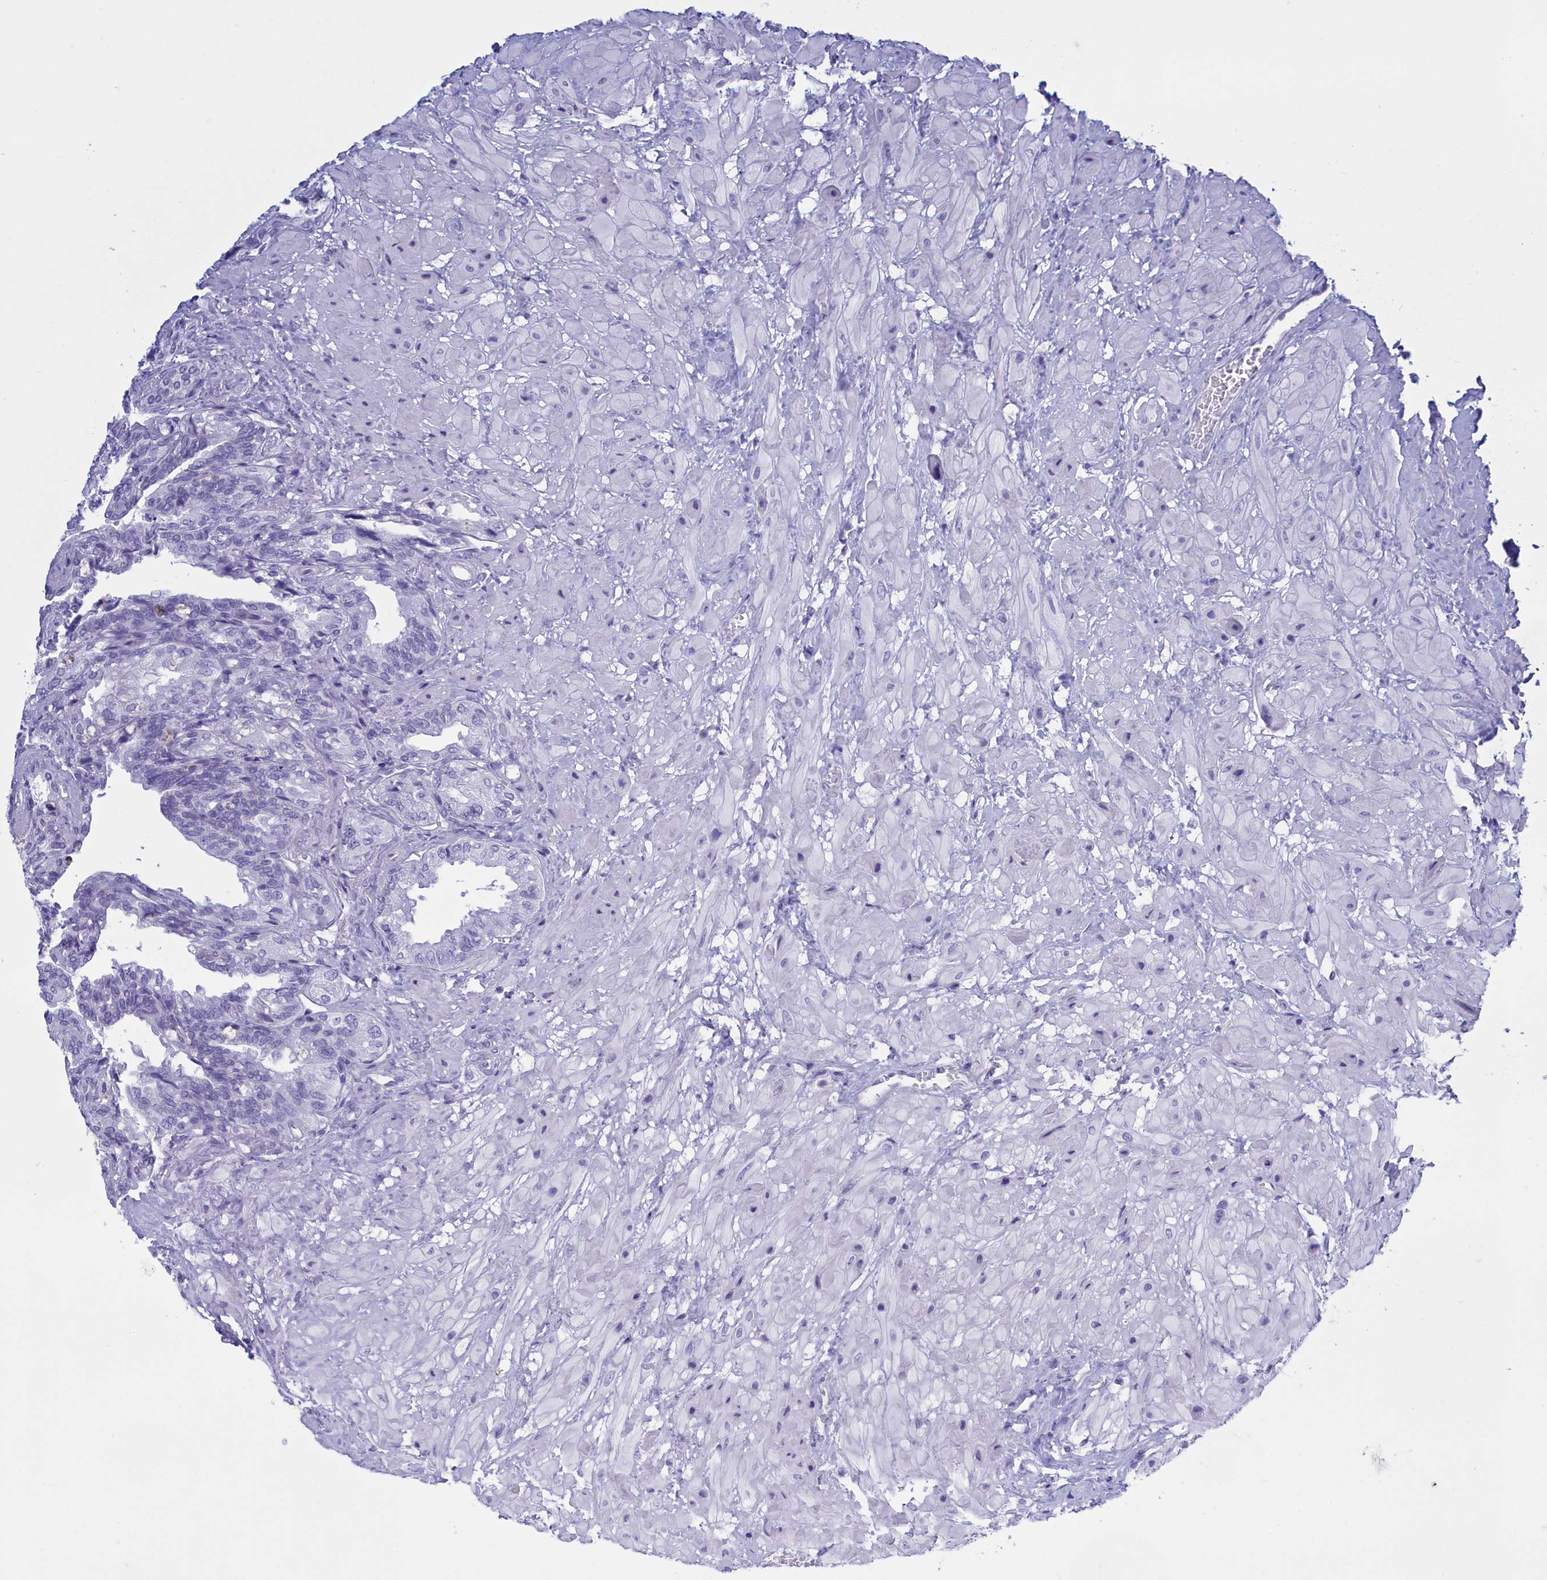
{"staining": {"intensity": "negative", "quantity": "none", "location": "none"}, "tissue": "seminal vesicle", "cell_type": "Glandular cells", "image_type": "normal", "snomed": [{"axis": "morphology", "description": "Normal tissue, NOS"}, {"axis": "topography", "description": "Seminal veicle"}, {"axis": "topography", "description": "Peripheral nerve tissue"}], "caption": "Immunohistochemistry of benign seminal vesicle demonstrates no expression in glandular cells. Brightfield microscopy of IHC stained with DAB (3,3'-diaminobenzidine) (brown) and hematoxylin (blue), captured at high magnification.", "gene": "TMEM97", "patient": {"sex": "male", "age": 60}}